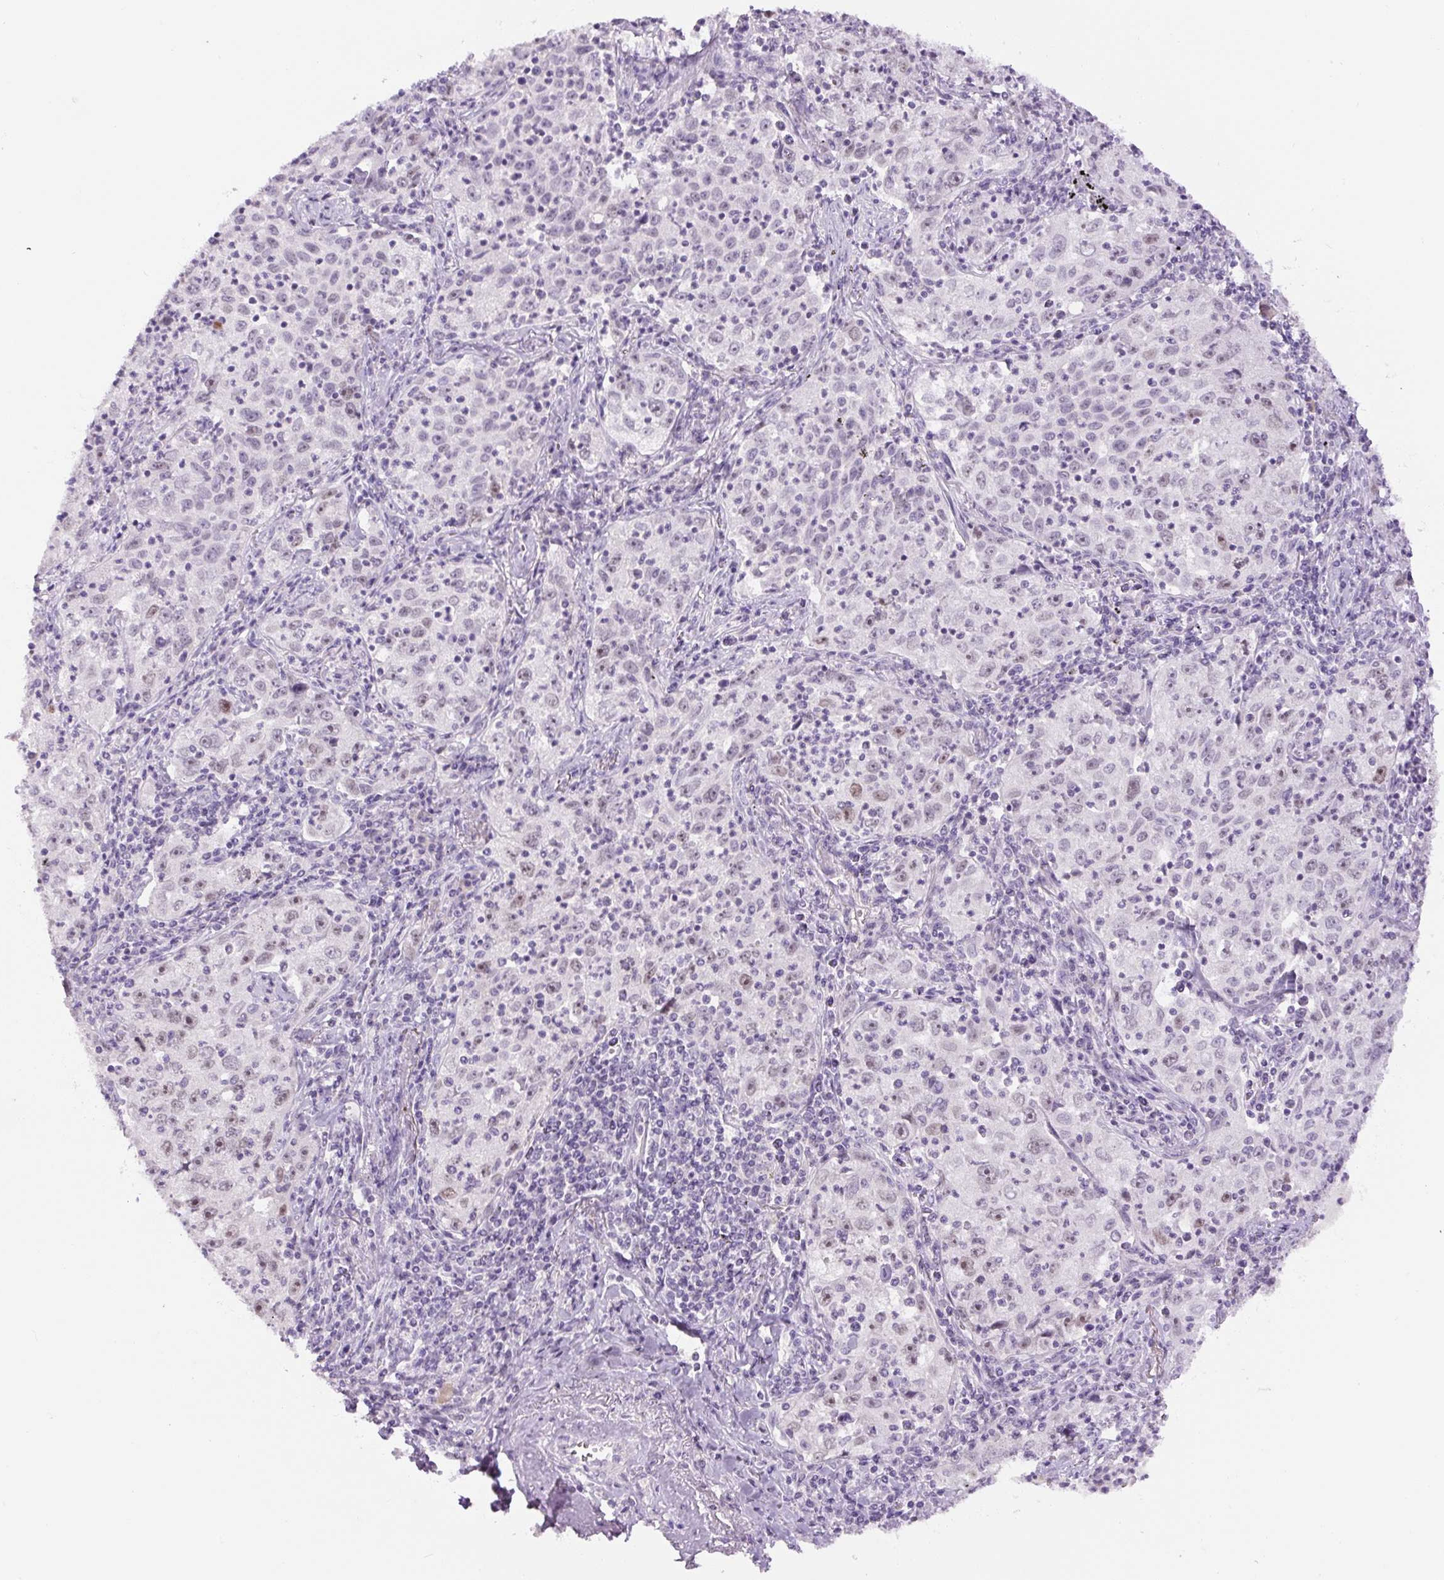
{"staining": {"intensity": "weak", "quantity": "25%-75%", "location": "nuclear"}, "tissue": "lung cancer", "cell_type": "Tumor cells", "image_type": "cancer", "snomed": [{"axis": "morphology", "description": "Squamous cell carcinoma, NOS"}, {"axis": "topography", "description": "Lung"}], "caption": "Lung cancer (squamous cell carcinoma) was stained to show a protein in brown. There is low levels of weak nuclear expression in approximately 25%-75% of tumor cells.", "gene": "SIX1", "patient": {"sex": "male", "age": 71}}